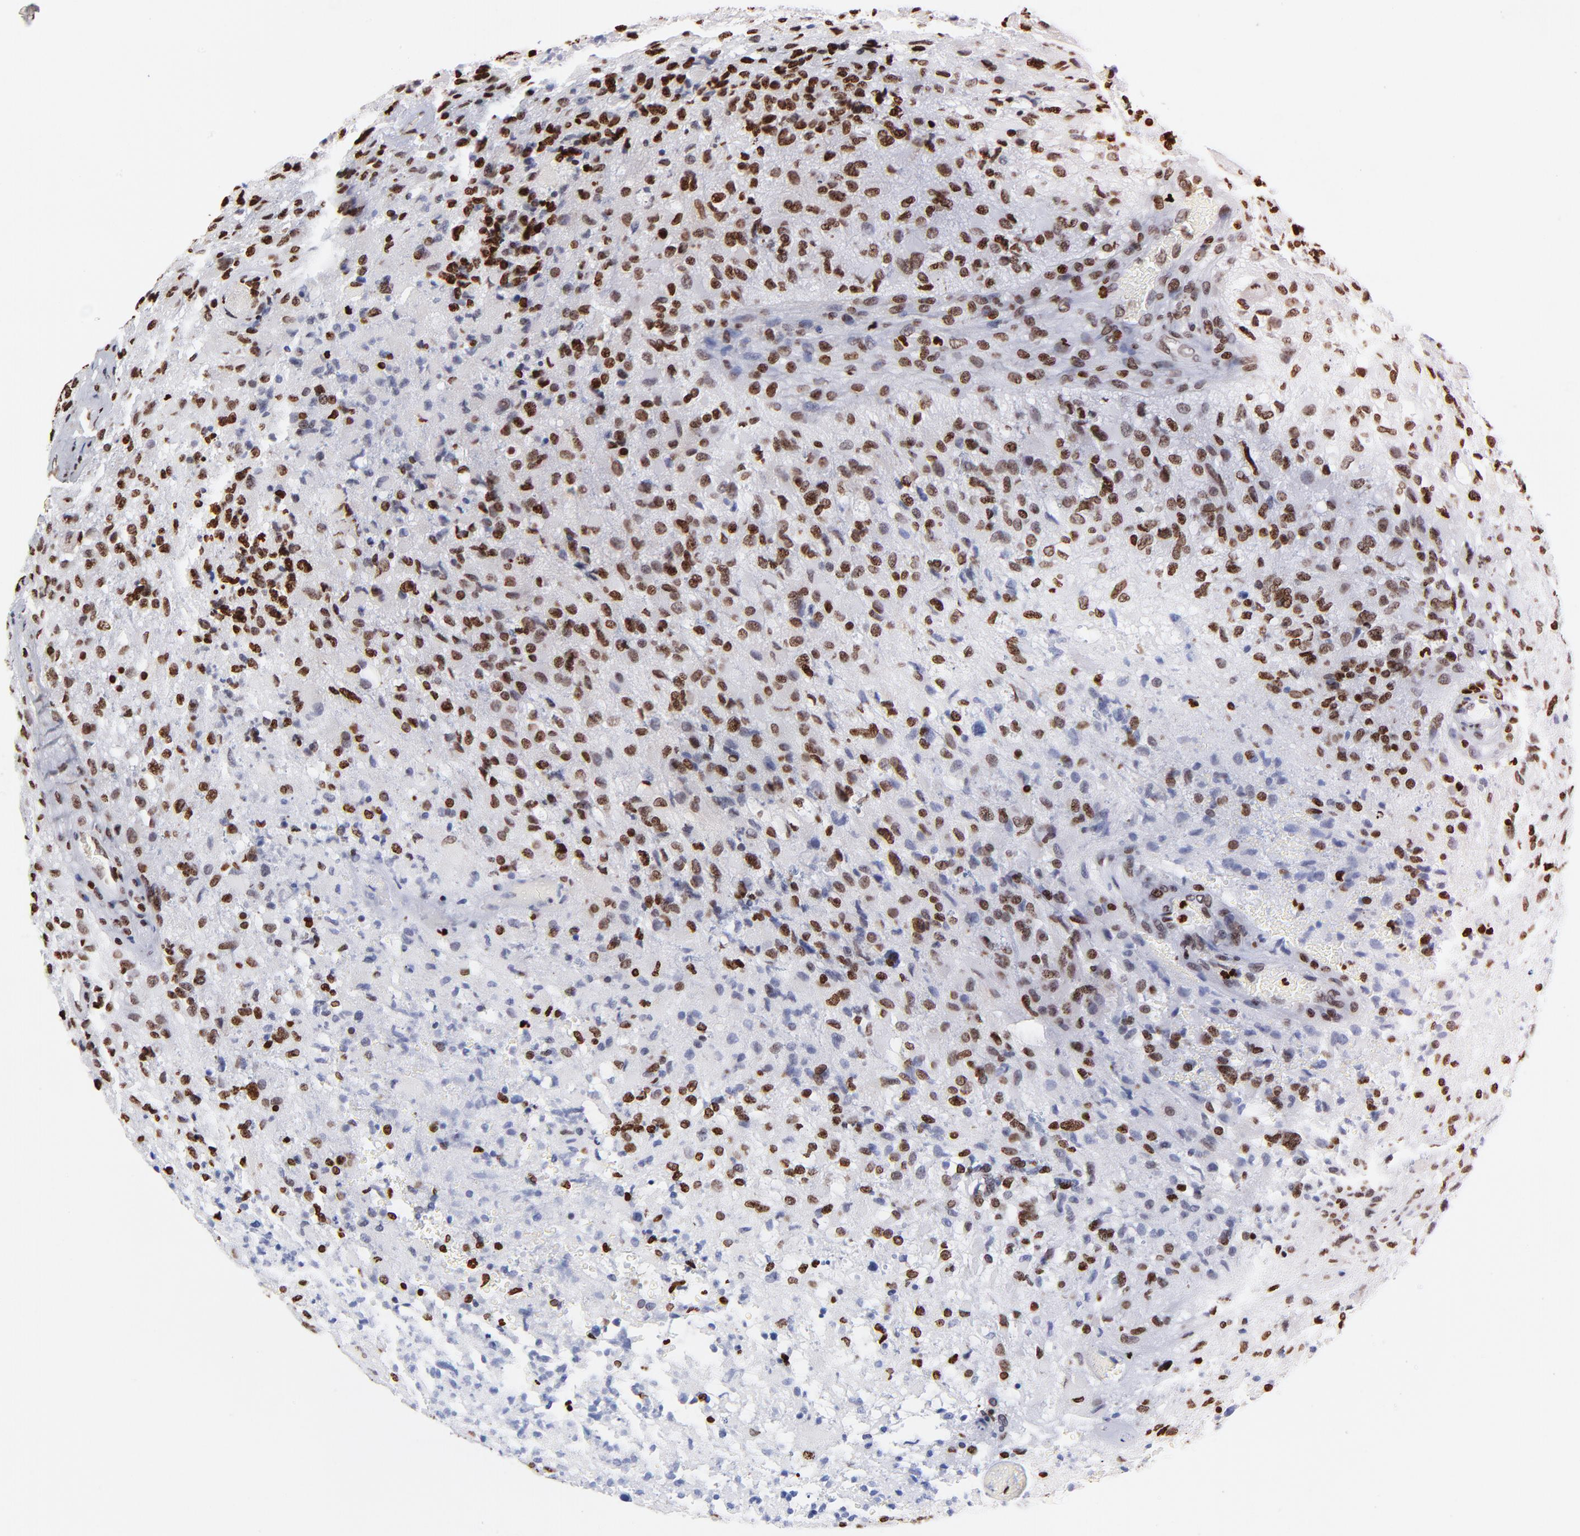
{"staining": {"intensity": "strong", "quantity": ">75%", "location": "nuclear"}, "tissue": "glioma", "cell_type": "Tumor cells", "image_type": "cancer", "snomed": [{"axis": "morphology", "description": "Glioma, malignant, High grade"}, {"axis": "topography", "description": "Brain"}], "caption": "An IHC image of tumor tissue is shown. Protein staining in brown highlights strong nuclear positivity in glioma within tumor cells.", "gene": "FBH1", "patient": {"sex": "male", "age": 69}}